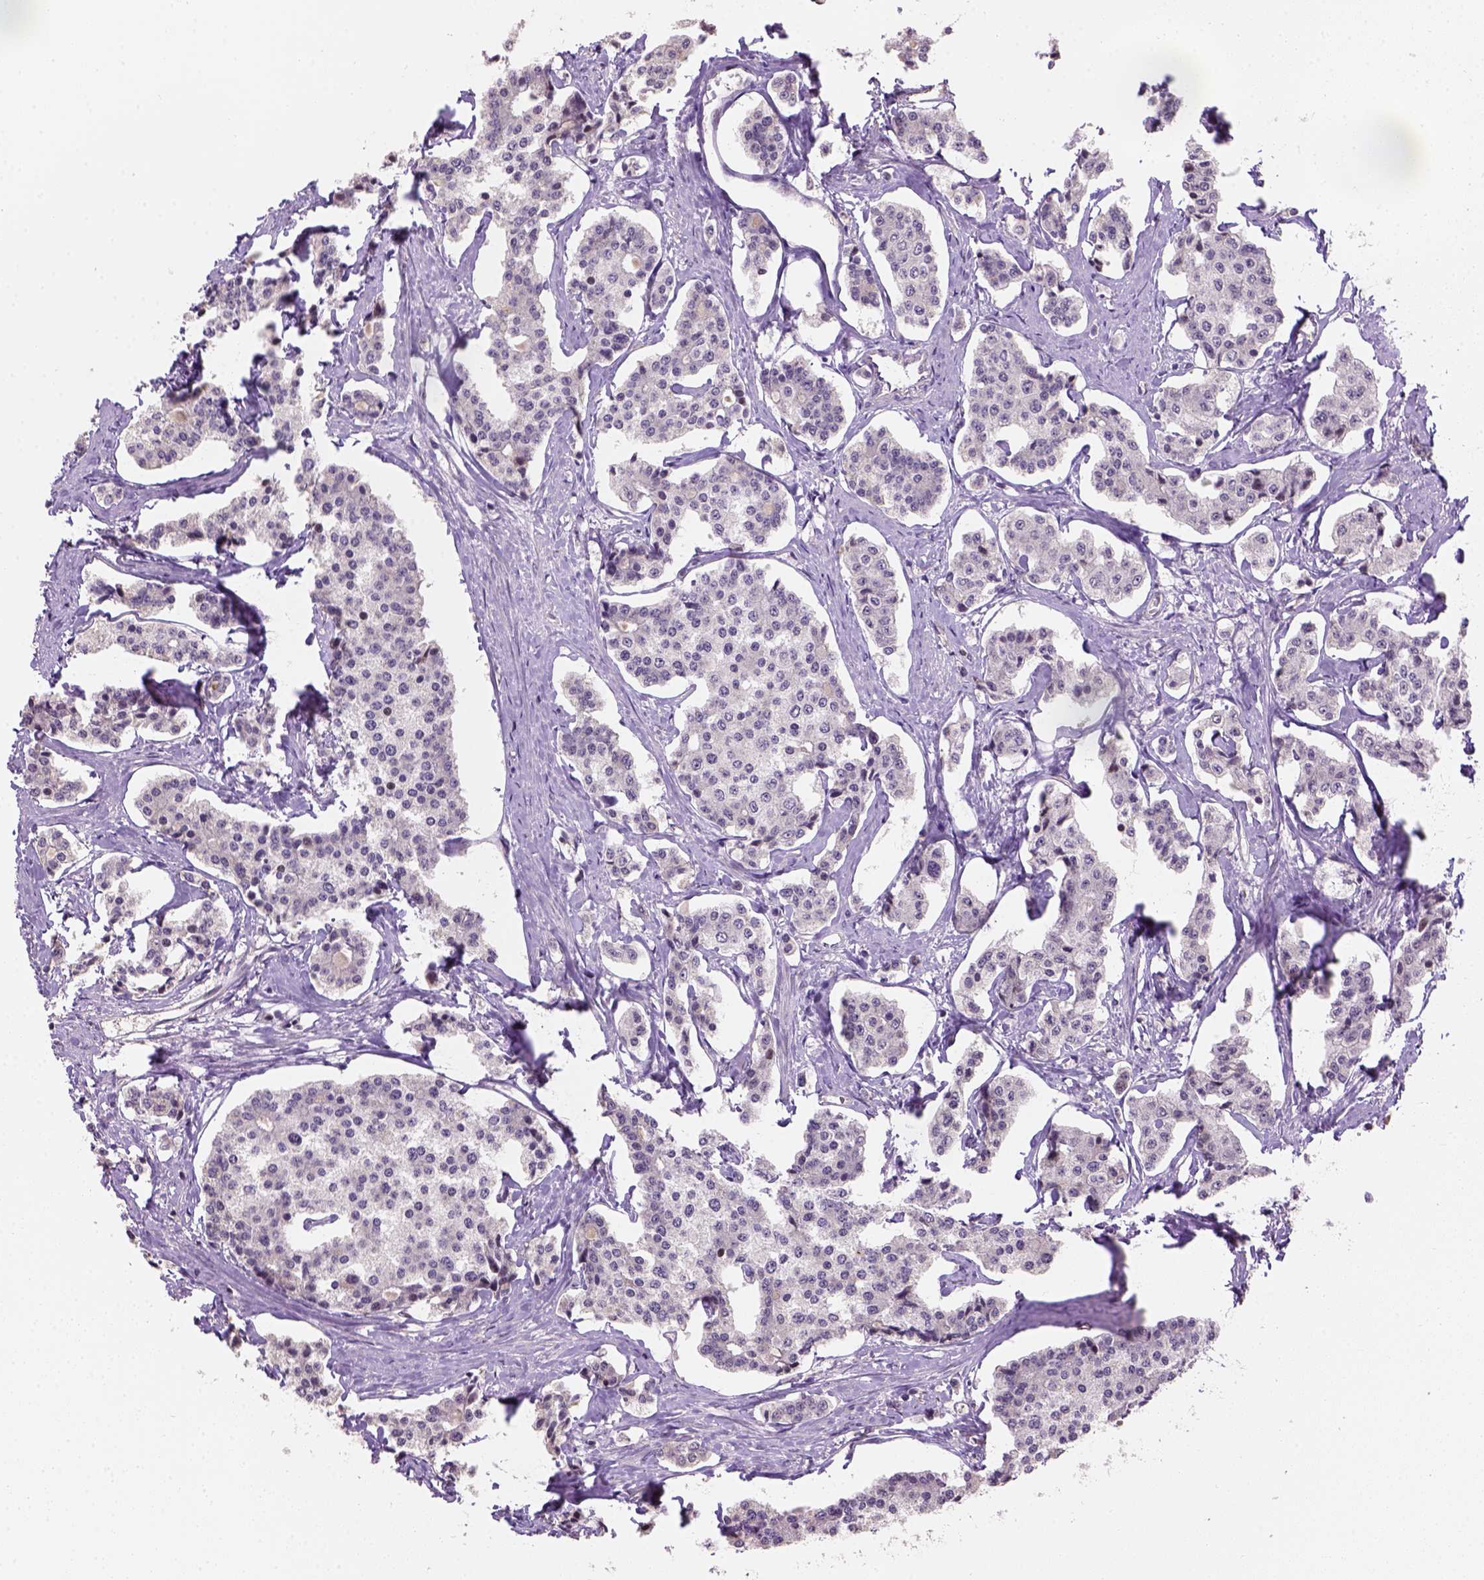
{"staining": {"intensity": "negative", "quantity": "none", "location": "none"}, "tissue": "carcinoid", "cell_type": "Tumor cells", "image_type": "cancer", "snomed": [{"axis": "morphology", "description": "Carcinoid, malignant, NOS"}, {"axis": "topography", "description": "Small intestine"}], "caption": "This is a micrograph of immunohistochemistry (IHC) staining of carcinoid (malignant), which shows no positivity in tumor cells.", "gene": "DDX50", "patient": {"sex": "female", "age": 65}}